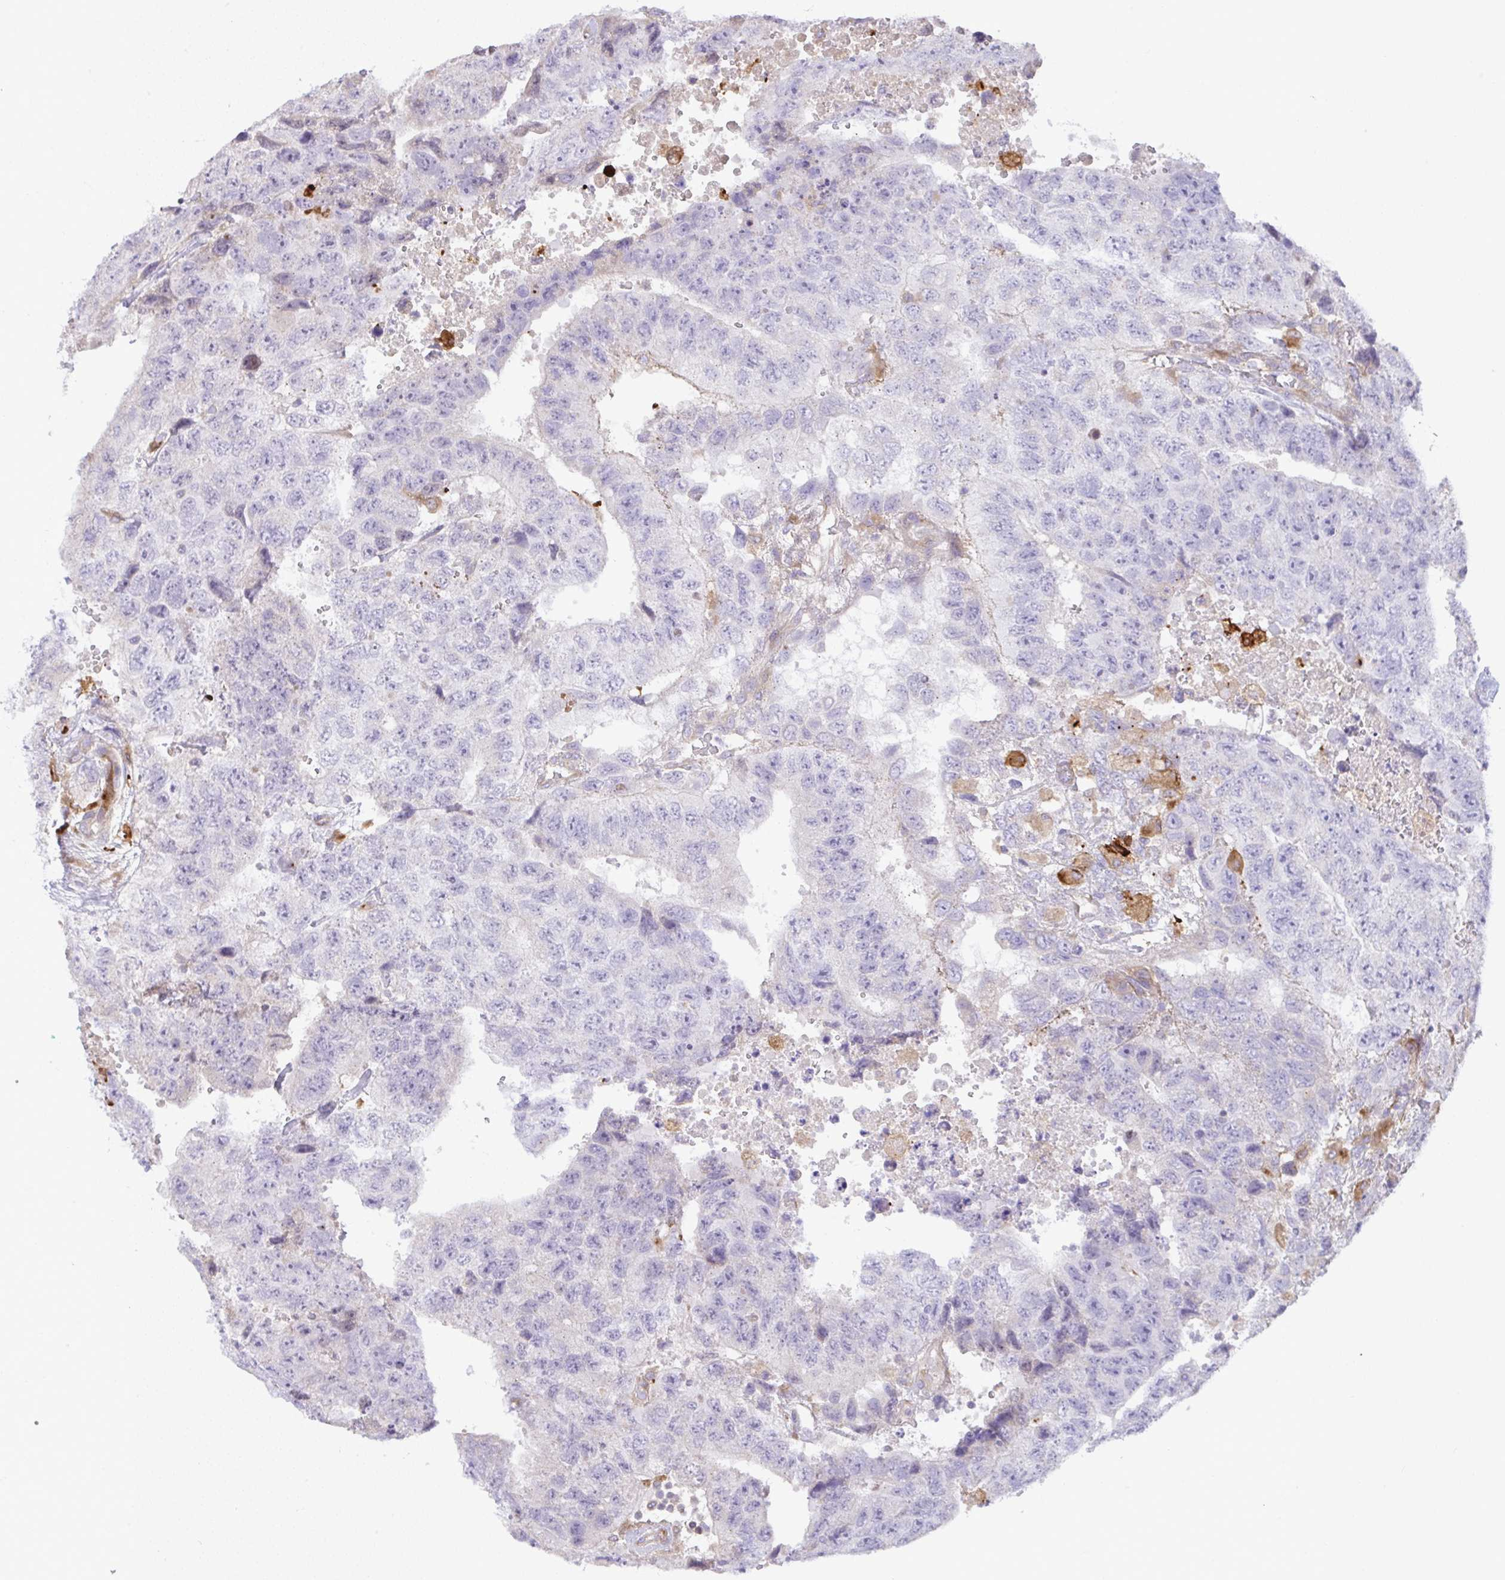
{"staining": {"intensity": "negative", "quantity": "none", "location": "none"}, "tissue": "testis cancer", "cell_type": "Tumor cells", "image_type": "cancer", "snomed": [{"axis": "morphology", "description": "Carcinoma, Embryonal, NOS"}, {"axis": "topography", "description": "Testis"}], "caption": "This is an immunohistochemistry micrograph of embryonal carcinoma (testis). There is no expression in tumor cells.", "gene": "GRID2", "patient": {"sex": "male", "age": 24}}